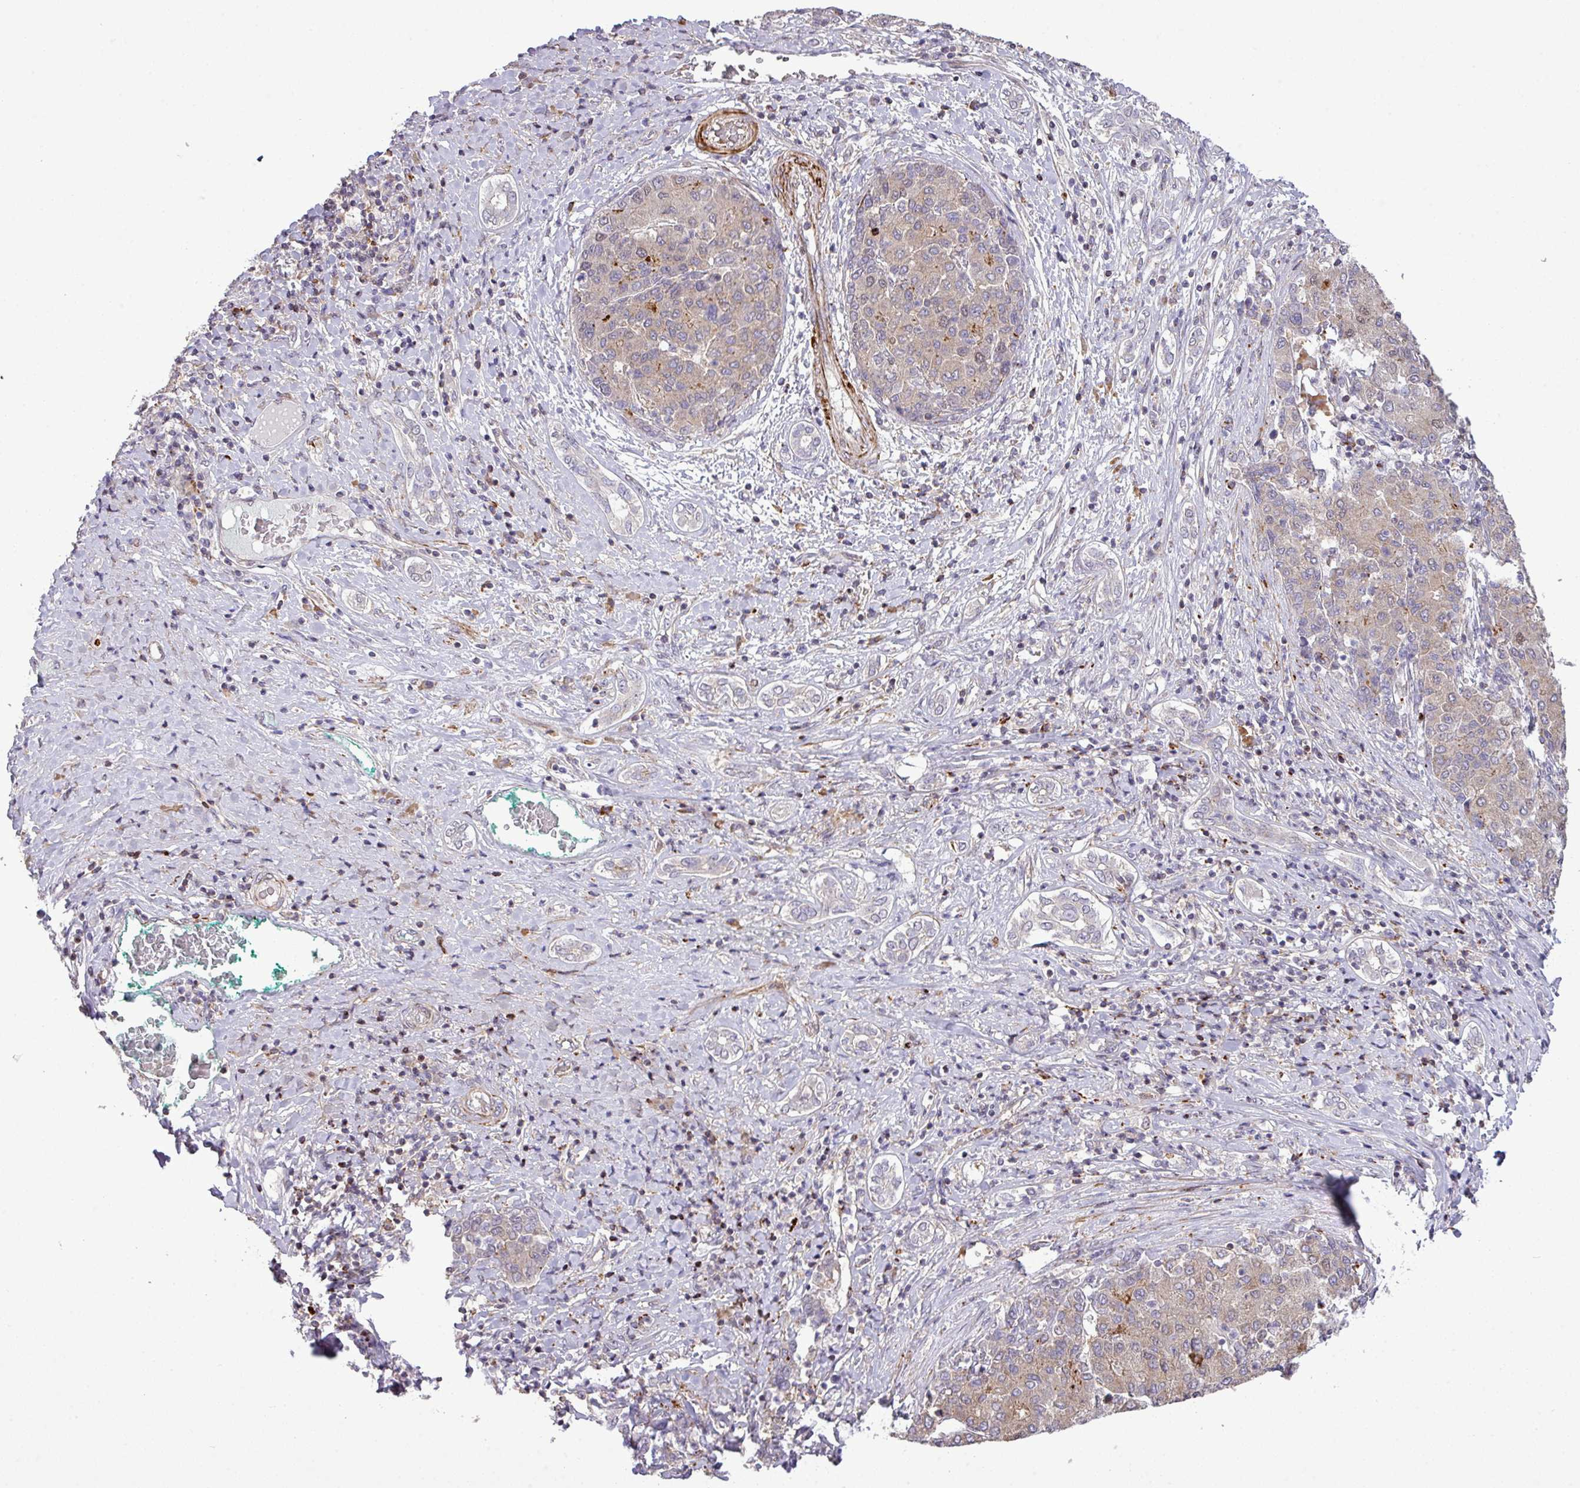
{"staining": {"intensity": "weak", "quantity": ">75%", "location": "cytoplasmic/membranous"}, "tissue": "liver cancer", "cell_type": "Tumor cells", "image_type": "cancer", "snomed": [{"axis": "morphology", "description": "Carcinoma, Hepatocellular, NOS"}, {"axis": "topography", "description": "Liver"}], "caption": "An immunohistochemistry histopathology image of tumor tissue is shown. Protein staining in brown shows weak cytoplasmic/membranous positivity in hepatocellular carcinoma (liver) within tumor cells.", "gene": "TPRA1", "patient": {"sex": "male", "age": 65}}